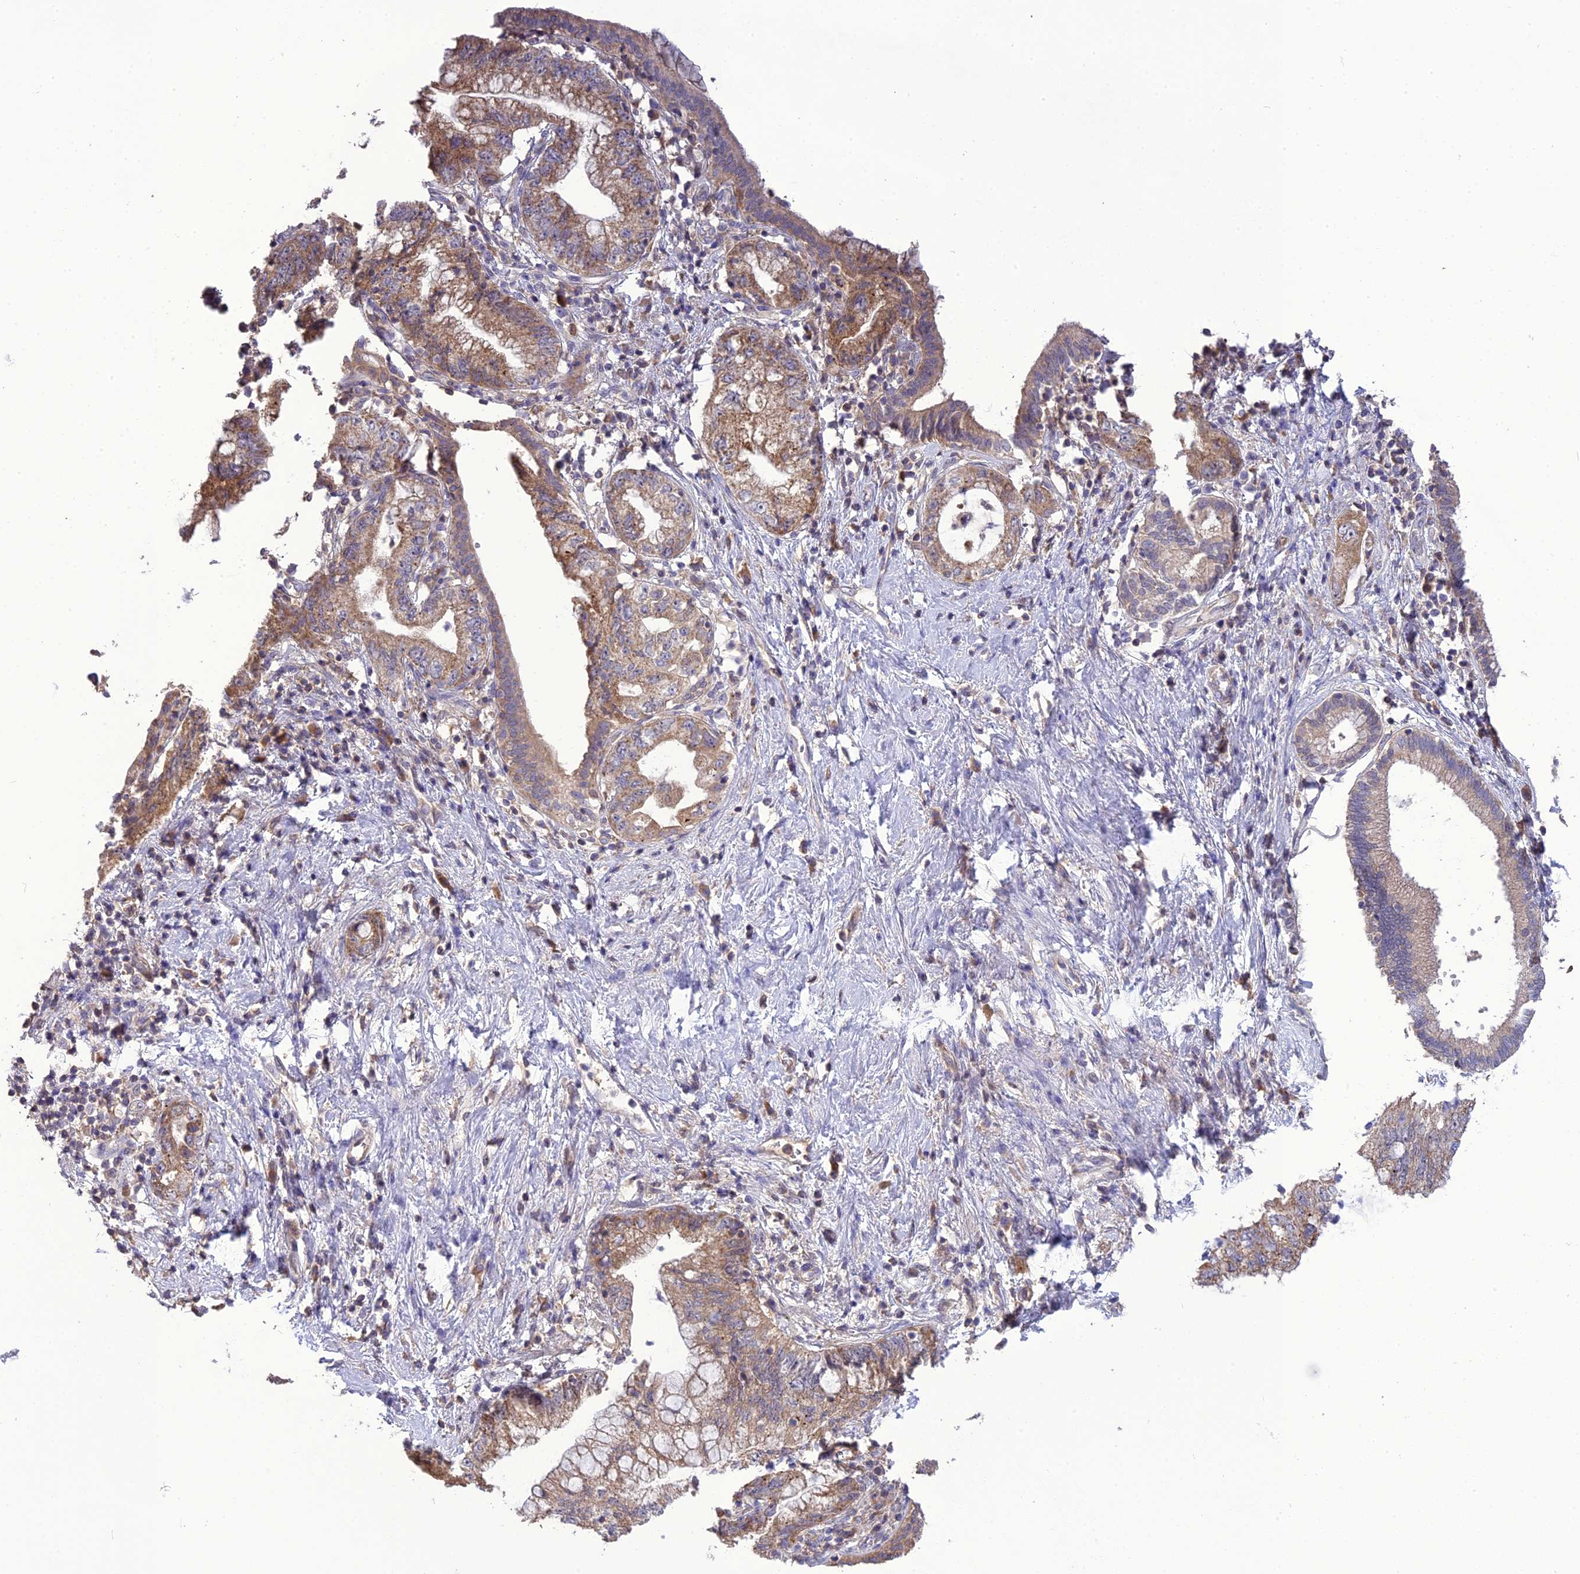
{"staining": {"intensity": "moderate", "quantity": "25%-75%", "location": "cytoplasmic/membranous"}, "tissue": "pancreatic cancer", "cell_type": "Tumor cells", "image_type": "cancer", "snomed": [{"axis": "morphology", "description": "Adenocarcinoma, NOS"}, {"axis": "topography", "description": "Pancreas"}], "caption": "Immunohistochemistry (IHC) (DAB) staining of human pancreatic adenocarcinoma reveals moderate cytoplasmic/membranous protein expression in about 25%-75% of tumor cells.", "gene": "NUDT8", "patient": {"sex": "female", "age": 73}}